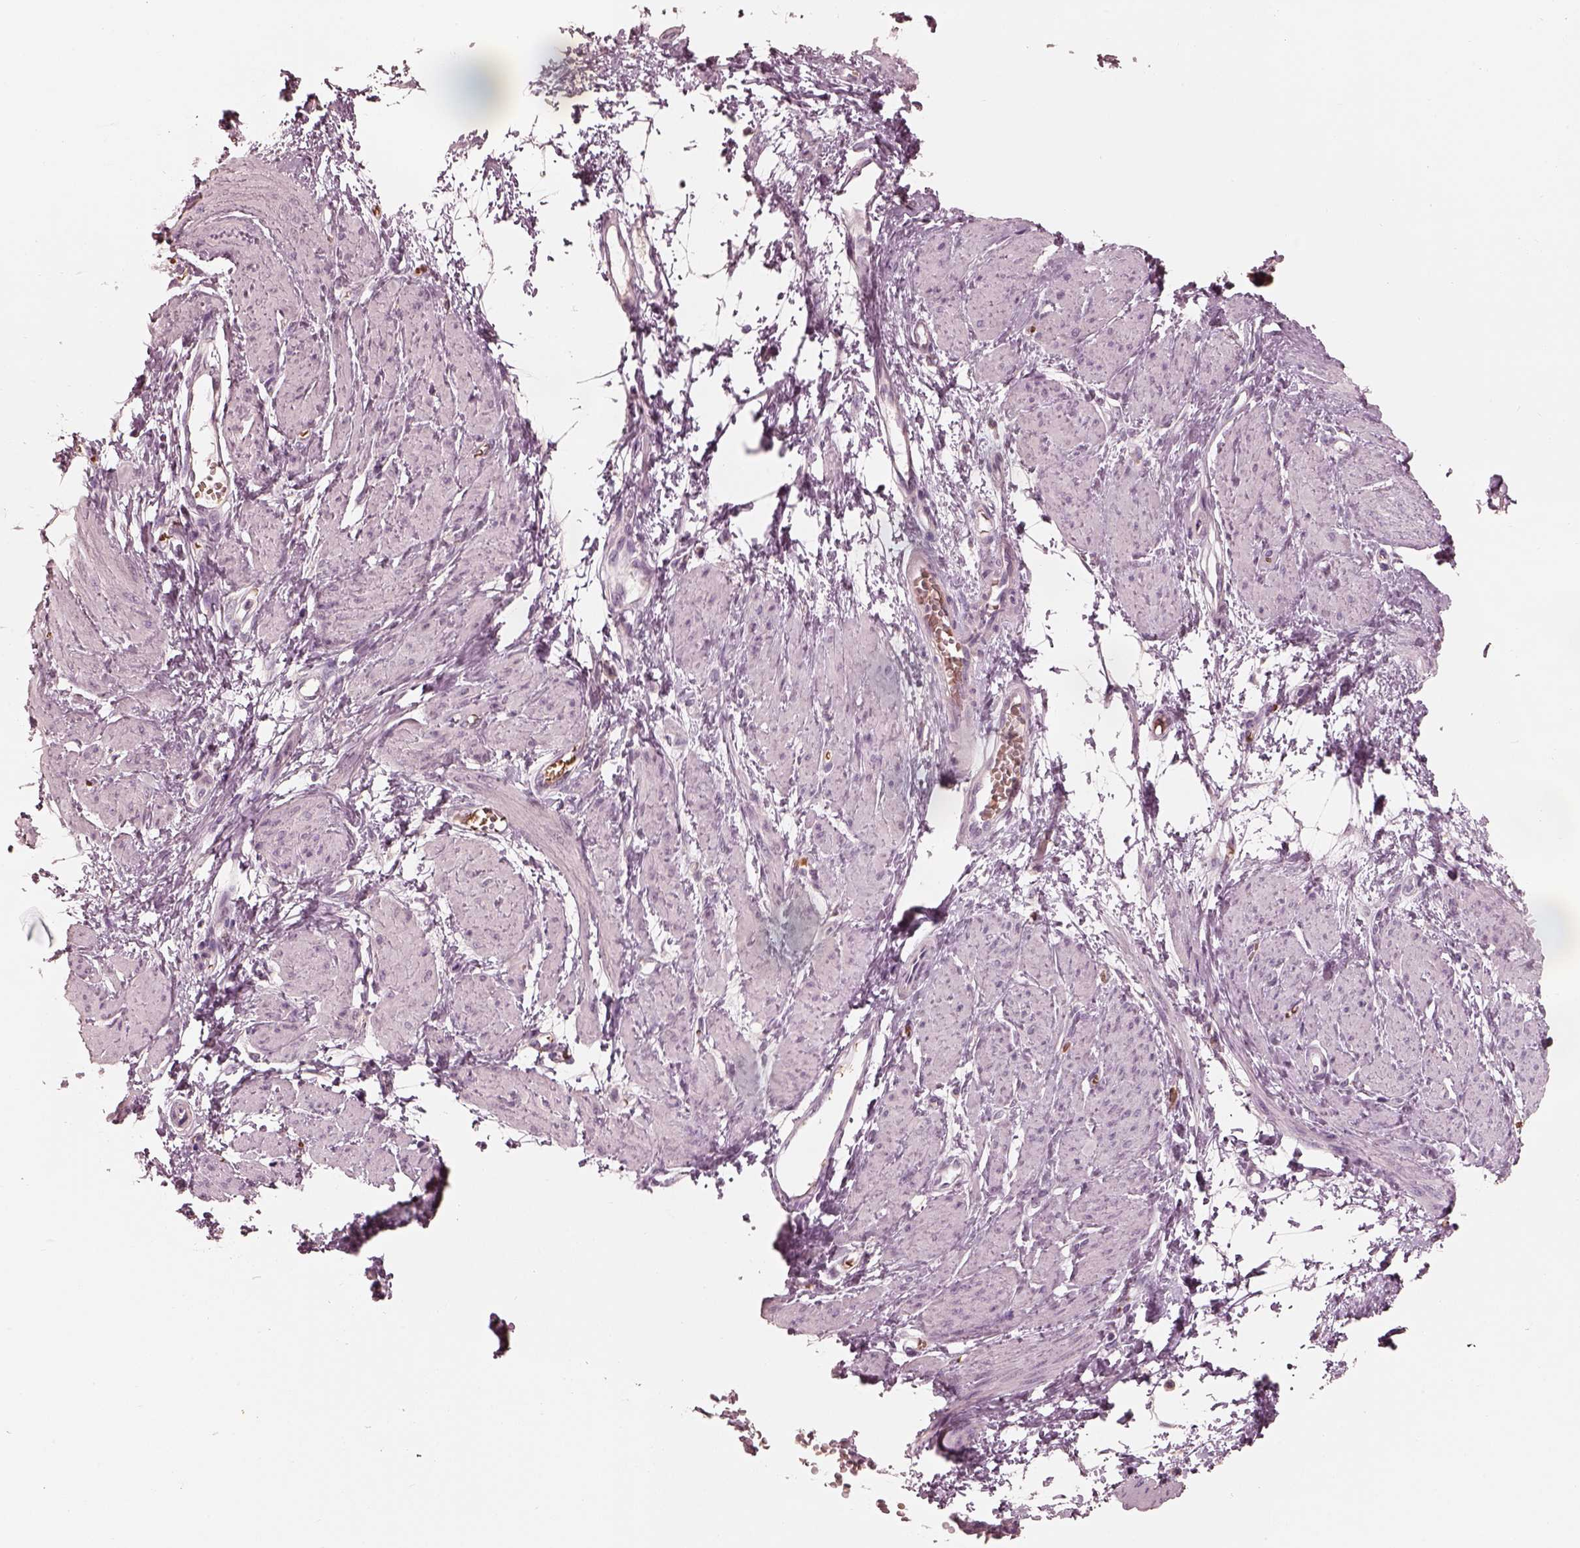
{"staining": {"intensity": "negative", "quantity": "none", "location": "none"}, "tissue": "smooth muscle", "cell_type": "Smooth muscle cells", "image_type": "normal", "snomed": [{"axis": "morphology", "description": "Normal tissue, NOS"}, {"axis": "topography", "description": "Smooth muscle"}, {"axis": "topography", "description": "Uterus"}], "caption": "Benign smooth muscle was stained to show a protein in brown. There is no significant staining in smooth muscle cells. (DAB IHC with hematoxylin counter stain).", "gene": "ANKLE1", "patient": {"sex": "female", "age": 39}}